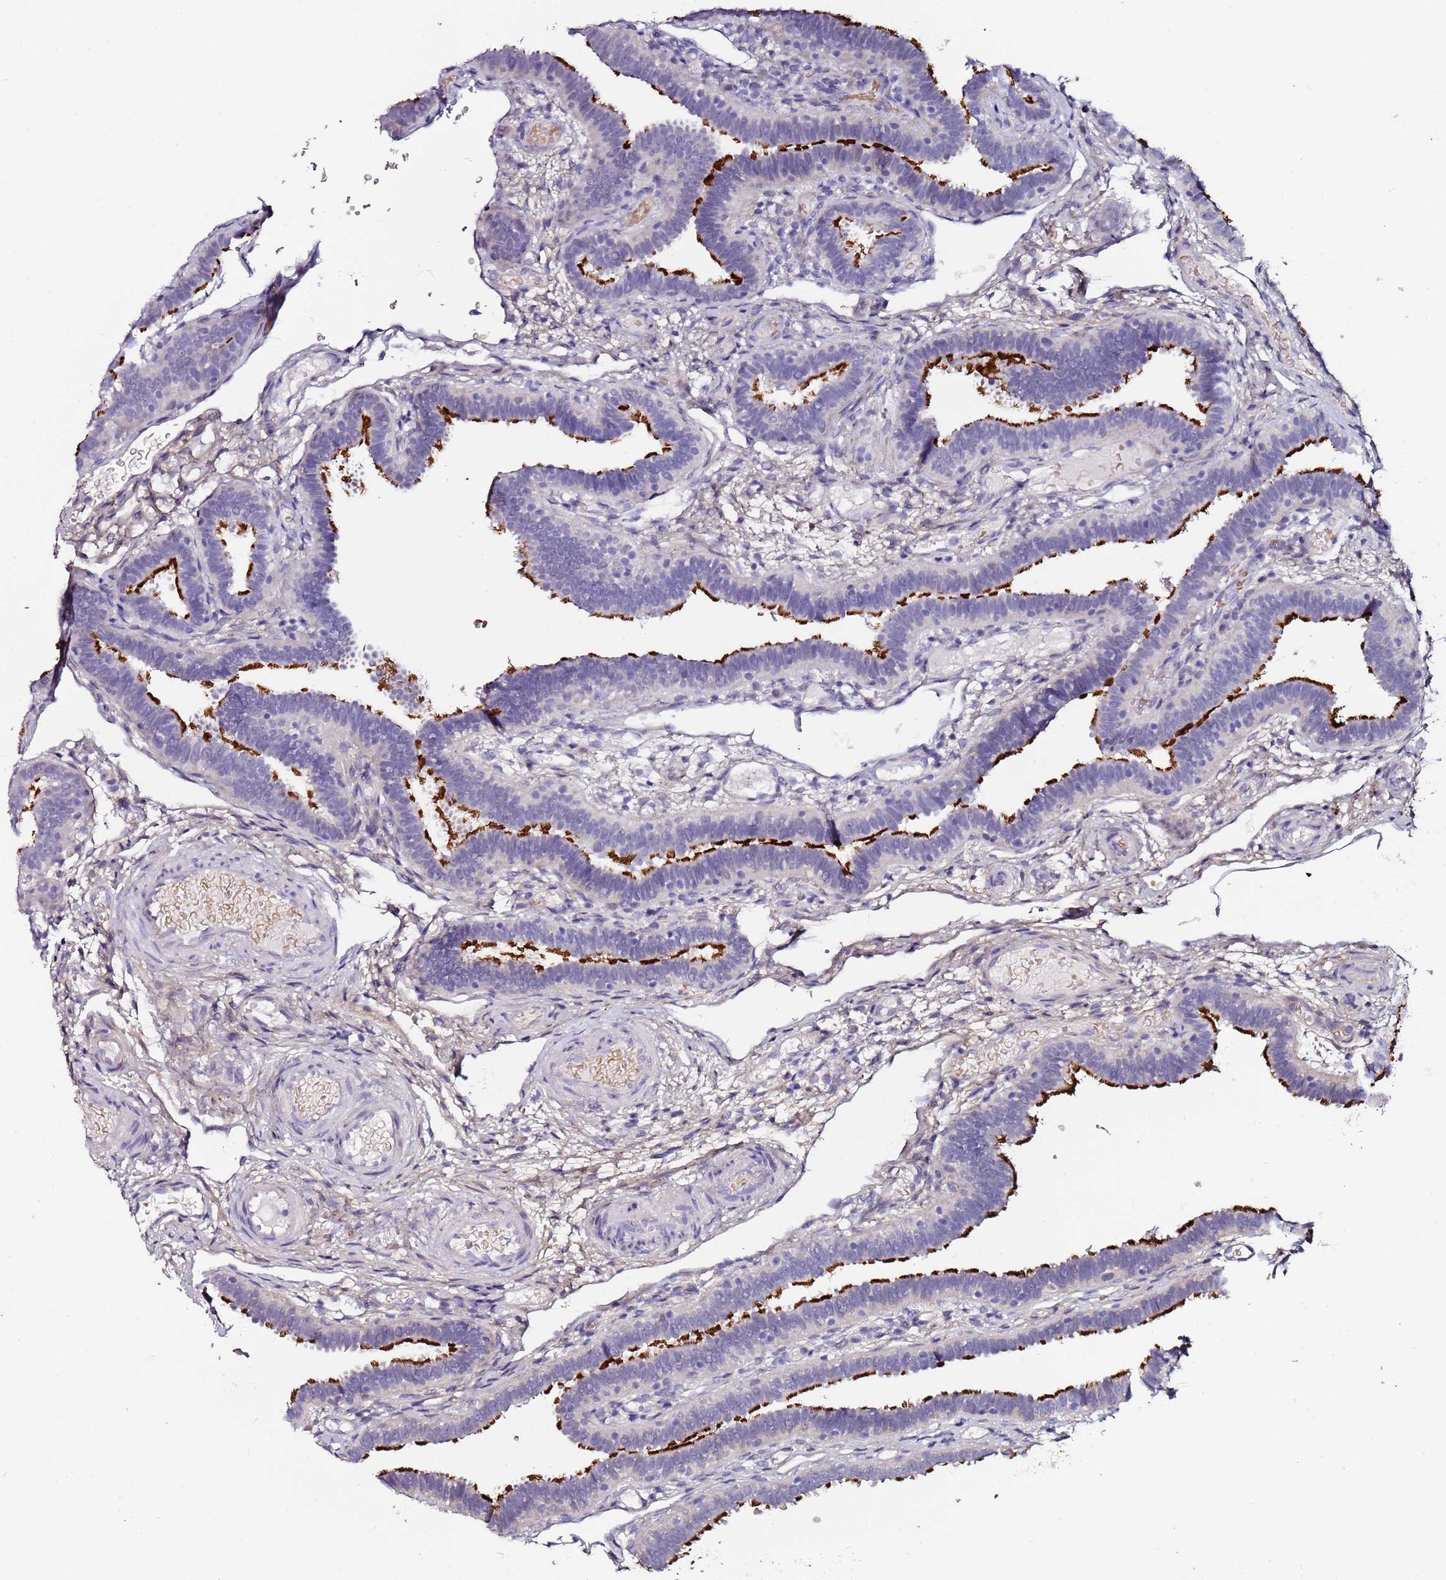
{"staining": {"intensity": "strong", "quantity": "<25%", "location": "cytoplasmic/membranous"}, "tissue": "fallopian tube", "cell_type": "Glandular cells", "image_type": "normal", "snomed": [{"axis": "morphology", "description": "Normal tissue, NOS"}, {"axis": "topography", "description": "Fallopian tube"}], "caption": "An immunohistochemistry micrograph of normal tissue is shown. Protein staining in brown labels strong cytoplasmic/membranous positivity in fallopian tube within glandular cells. Ihc stains the protein in brown and the nuclei are stained blue.", "gene": "C3orf80", "patient": {"sex": "female", "age": 37}}